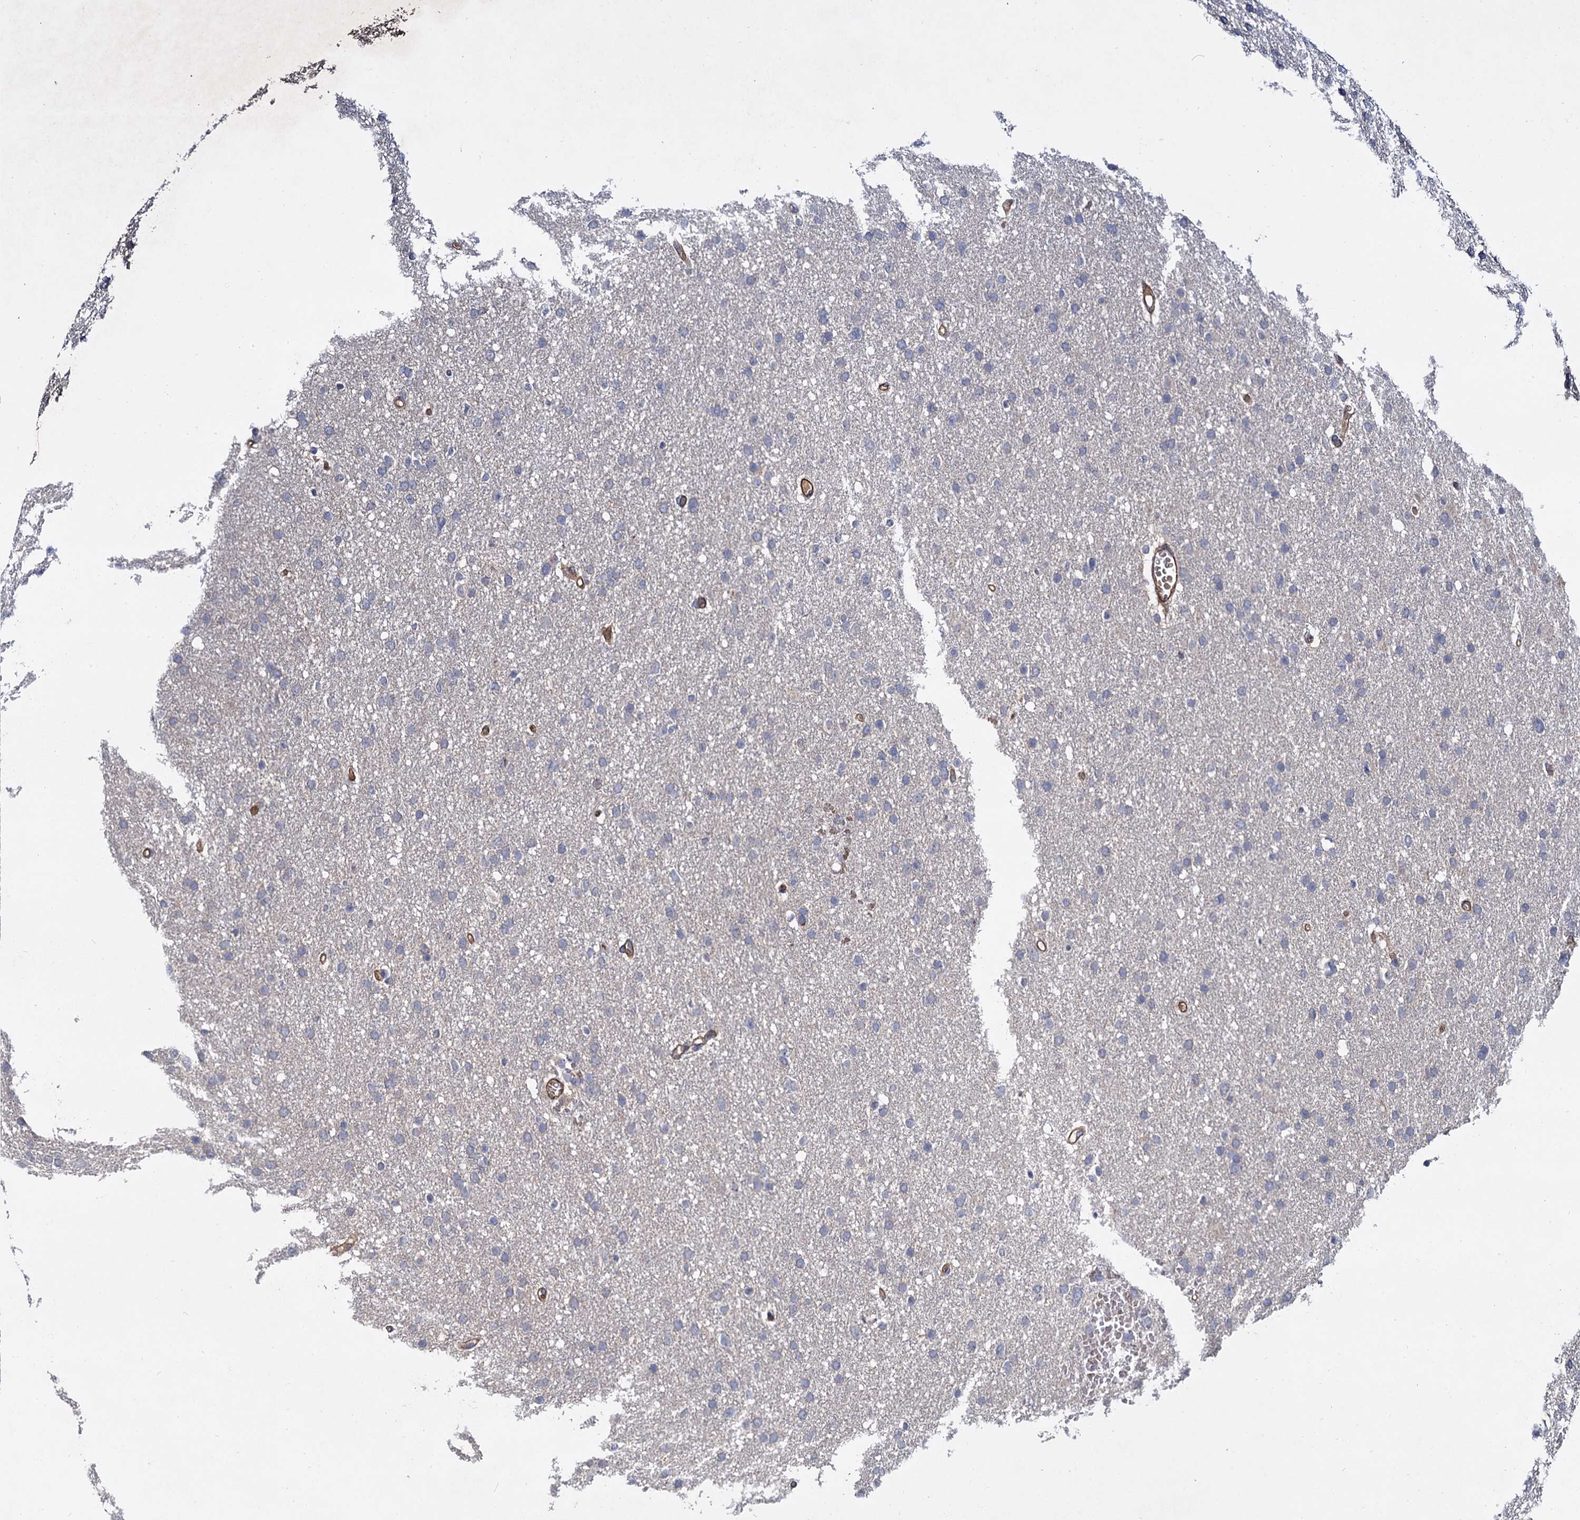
{"staining": {"intensity": "negative", "quantity": "none", "location": "none"}, "tissue": "glioma", "cell_type": "Tumor cells", "image_type": "cancer", "snomed": [{"axis": "morphology", "description": "Glioma, malignant, High grade"}, {"axis": "topography", "description": "Cerebral cortex"}], "caption": "DAB immunohistochemical staining of glioma demonstrates no significant expression in tumor cells. (DAB immunohistochemistry with hematoxylin counter stain).", "gene": "ISM2", "patient": {"sex": "female", "age": 36}}